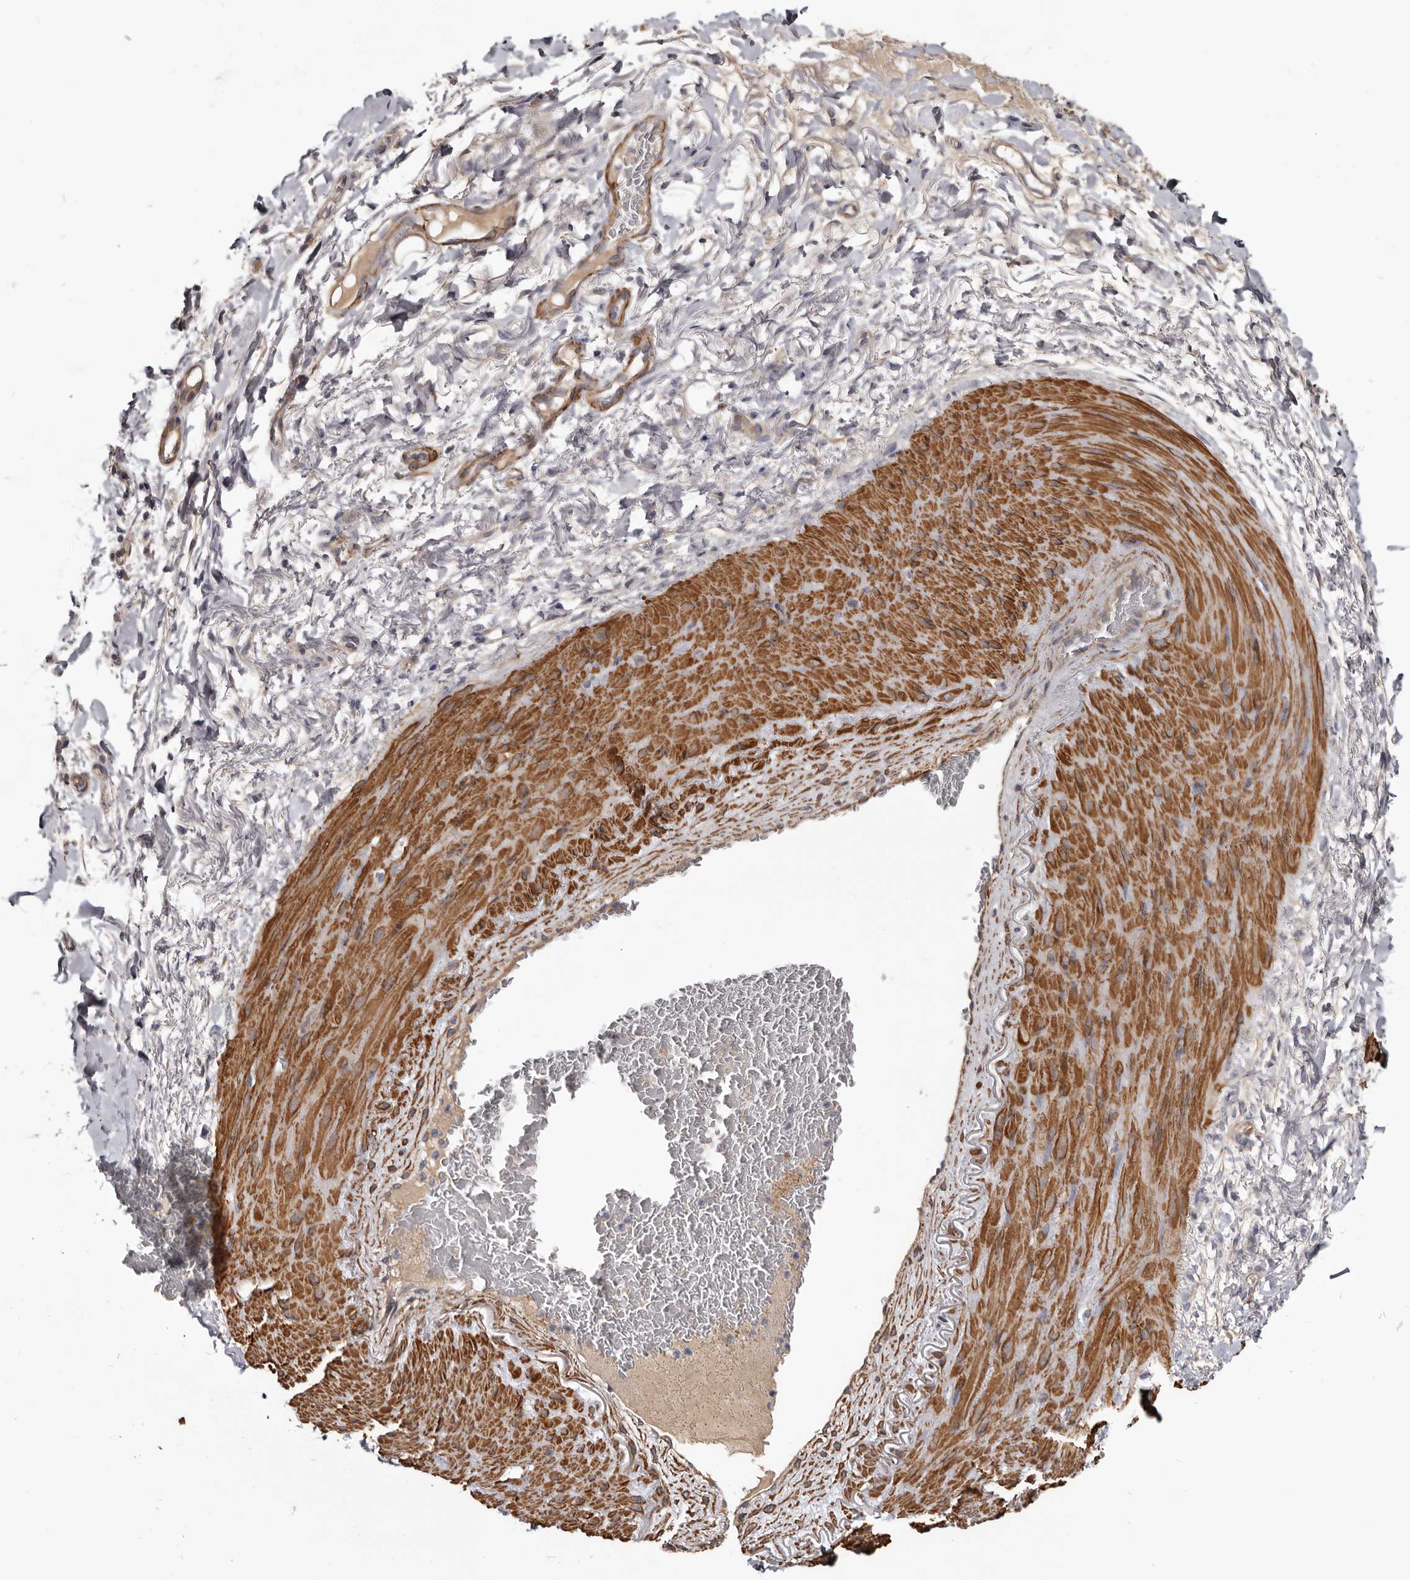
{"staining": {"intensity": "weak", "quantity": "<25%", "location": "cytoplasmic/membranous"}, "tissue": "adipose tissue", "cell_type": "Adipocytes", "image_type": "normal", "snomed": [{"axis": "morphology", "description": "Normal tissue, NOS"}, {"axis": "morphology", "description": "Adenocarcinoma, NOS"}, {"axis": "topography", "description": "Esophagus"}], "caption": "Immunohistochemical staining of unremarkable adipose tissue exhibits no significant expression in adipocytes.", "gene": "CGN", "patient": {"sex": "male", "age": 62}}